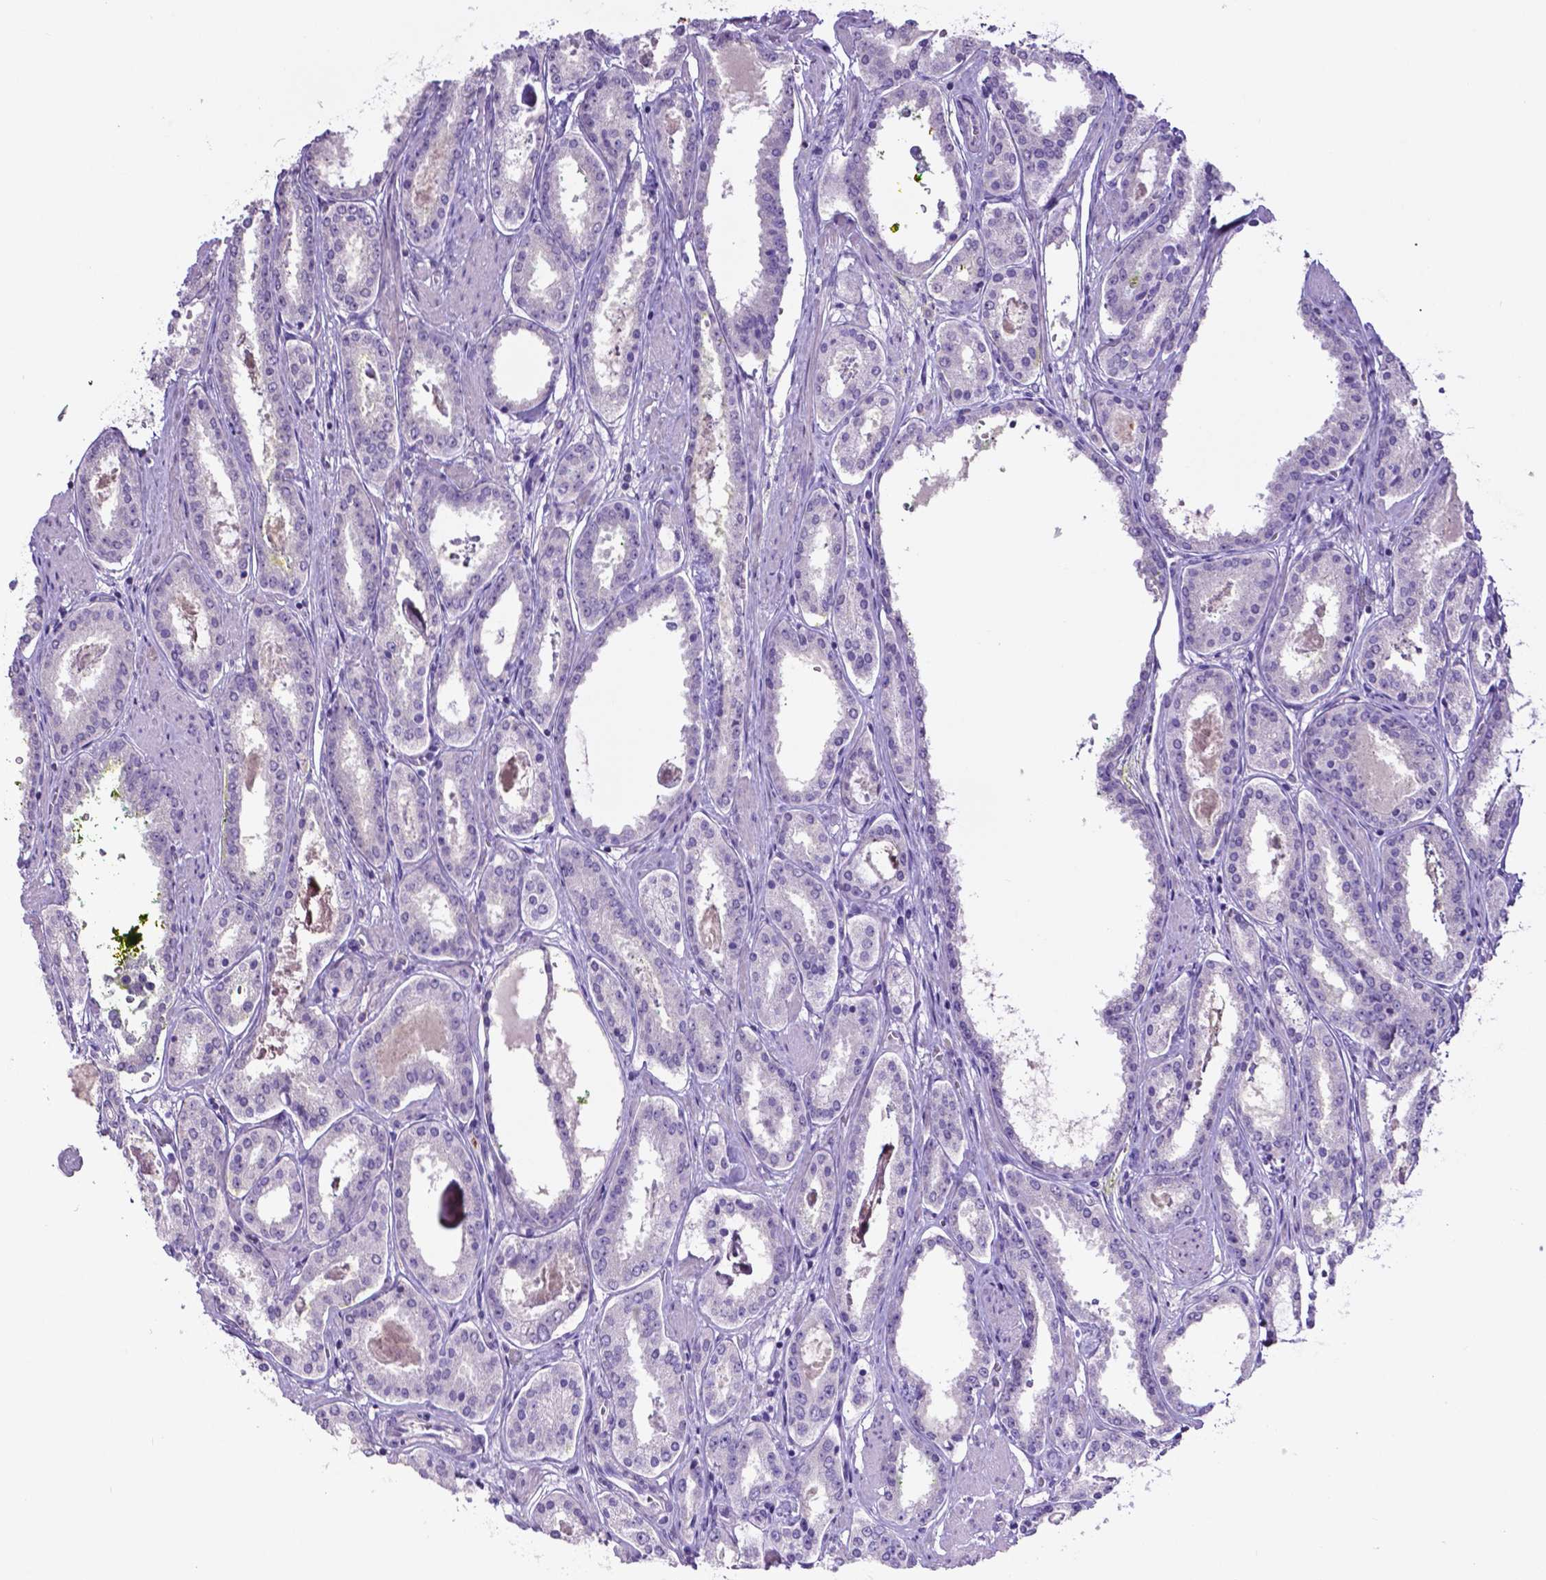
{"staining": {"intensity": "negative", "quantity": "none", "location": "none"}, "tissue": "prostate cancer", "cell_type": "Tumor cells", "image_type": "cancer", "snomed": [{"axis": "morphology", "description": "Adenocarcinoma, High grade"}, {"axis": "topography", "description": "Prostate"}], "caption": "The photomicrograph shows no staining of tumor cells in prostate cancer.", "gene": "MMP9", "patient": {"sex": "male", "age": 63}}